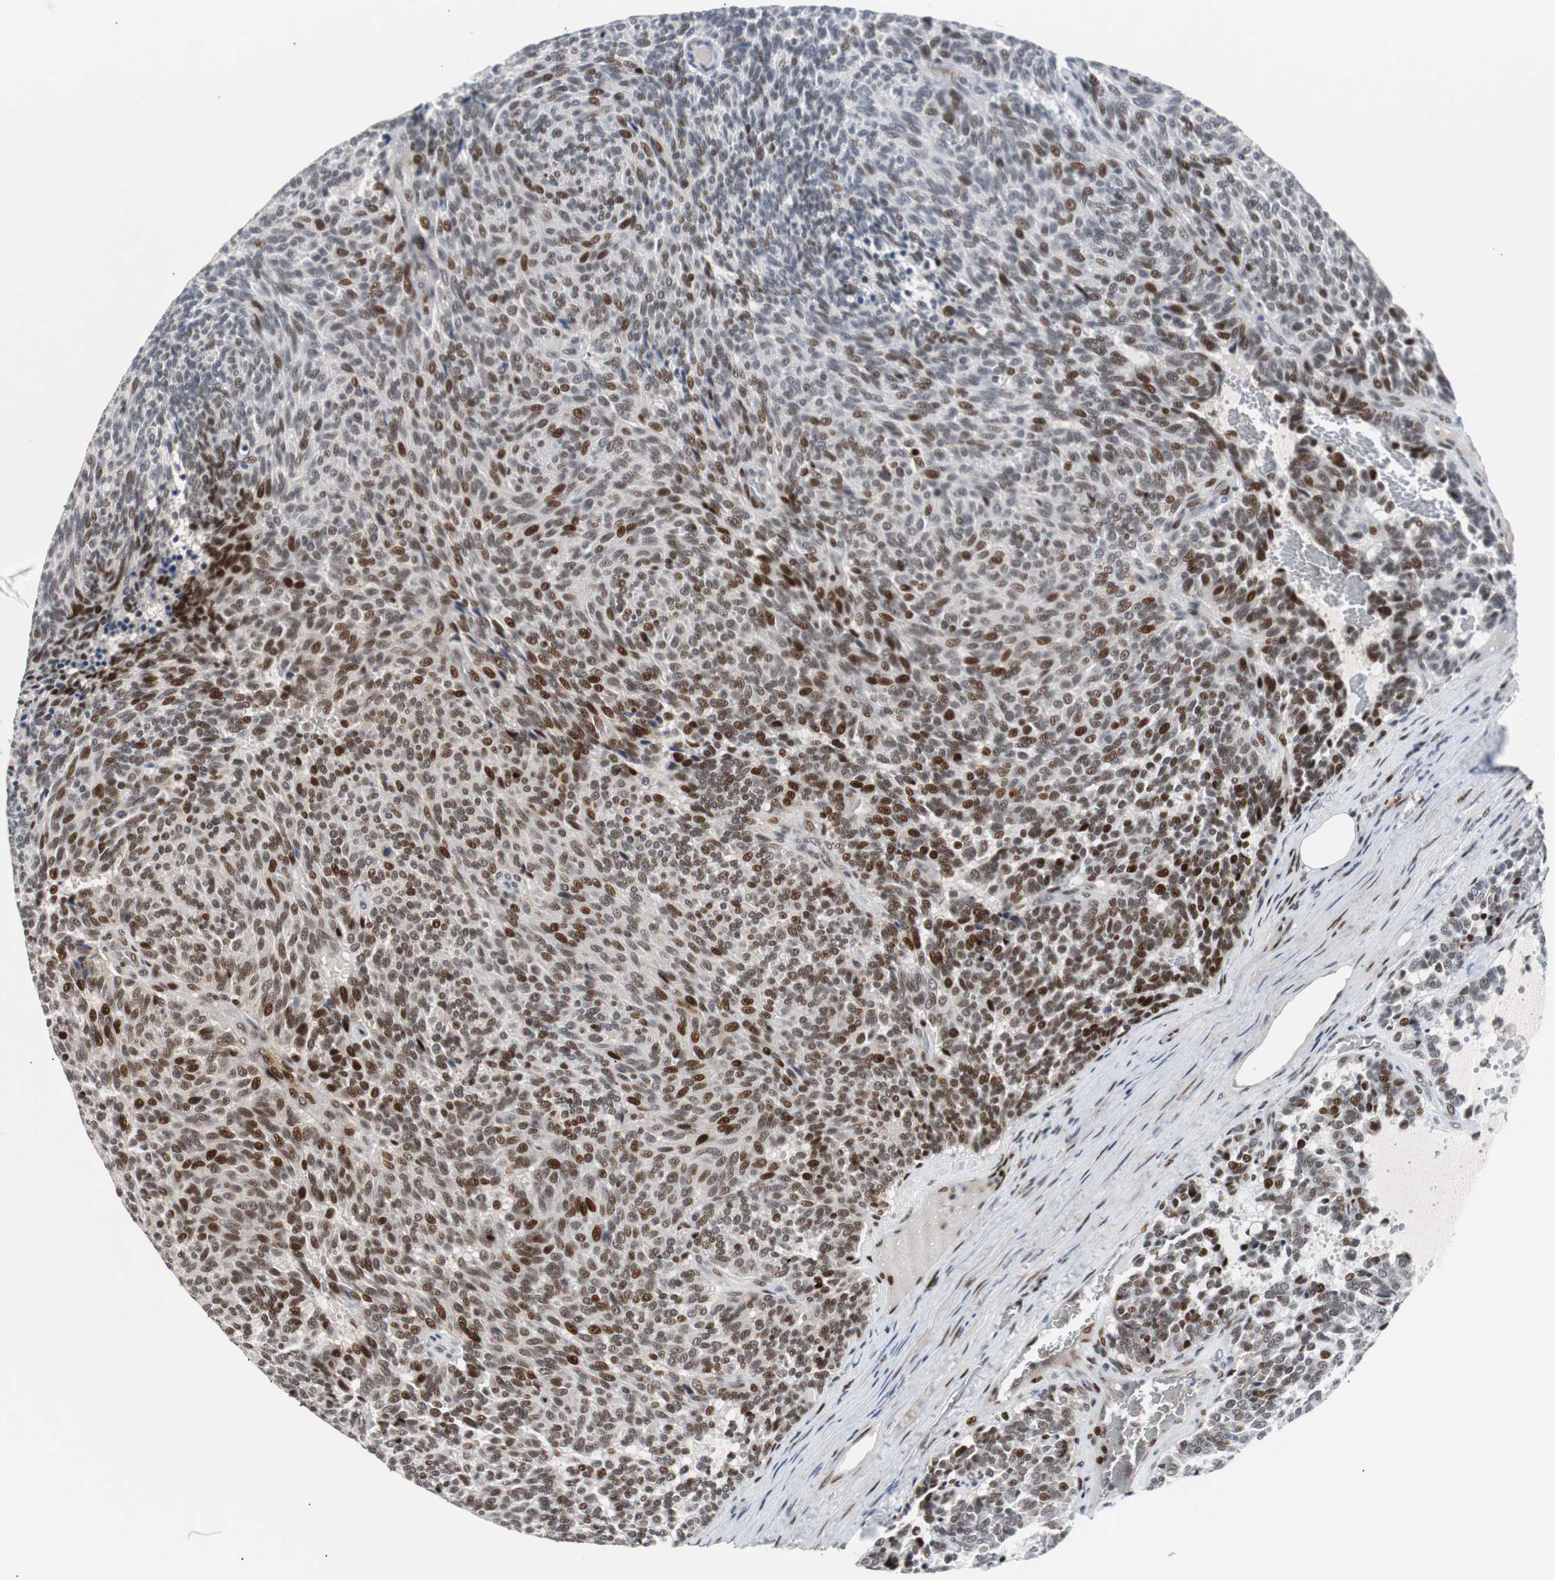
{"staining": {"intensity": "strong", "quantity": ">75%", "location": "nuclear"}, "tissue": "carcinoid", "cell_type": "Tumor cells", "image_type": "cancer", "snomed": [{"axis": "morphology", "description": "Carcinoid, malignant, NOS"}, {"axis": "topography", "description": "Pancreas"}], "caption": "Immunohistochemistry (IHC) (DAB (3,3'-diaminobenzidine)) staining of human carcinoid reveals strong nuclear protein staining in about >75% of tumor cells.", "gene": "NBL1", "patient": {"sex": "female", "age": 54}}